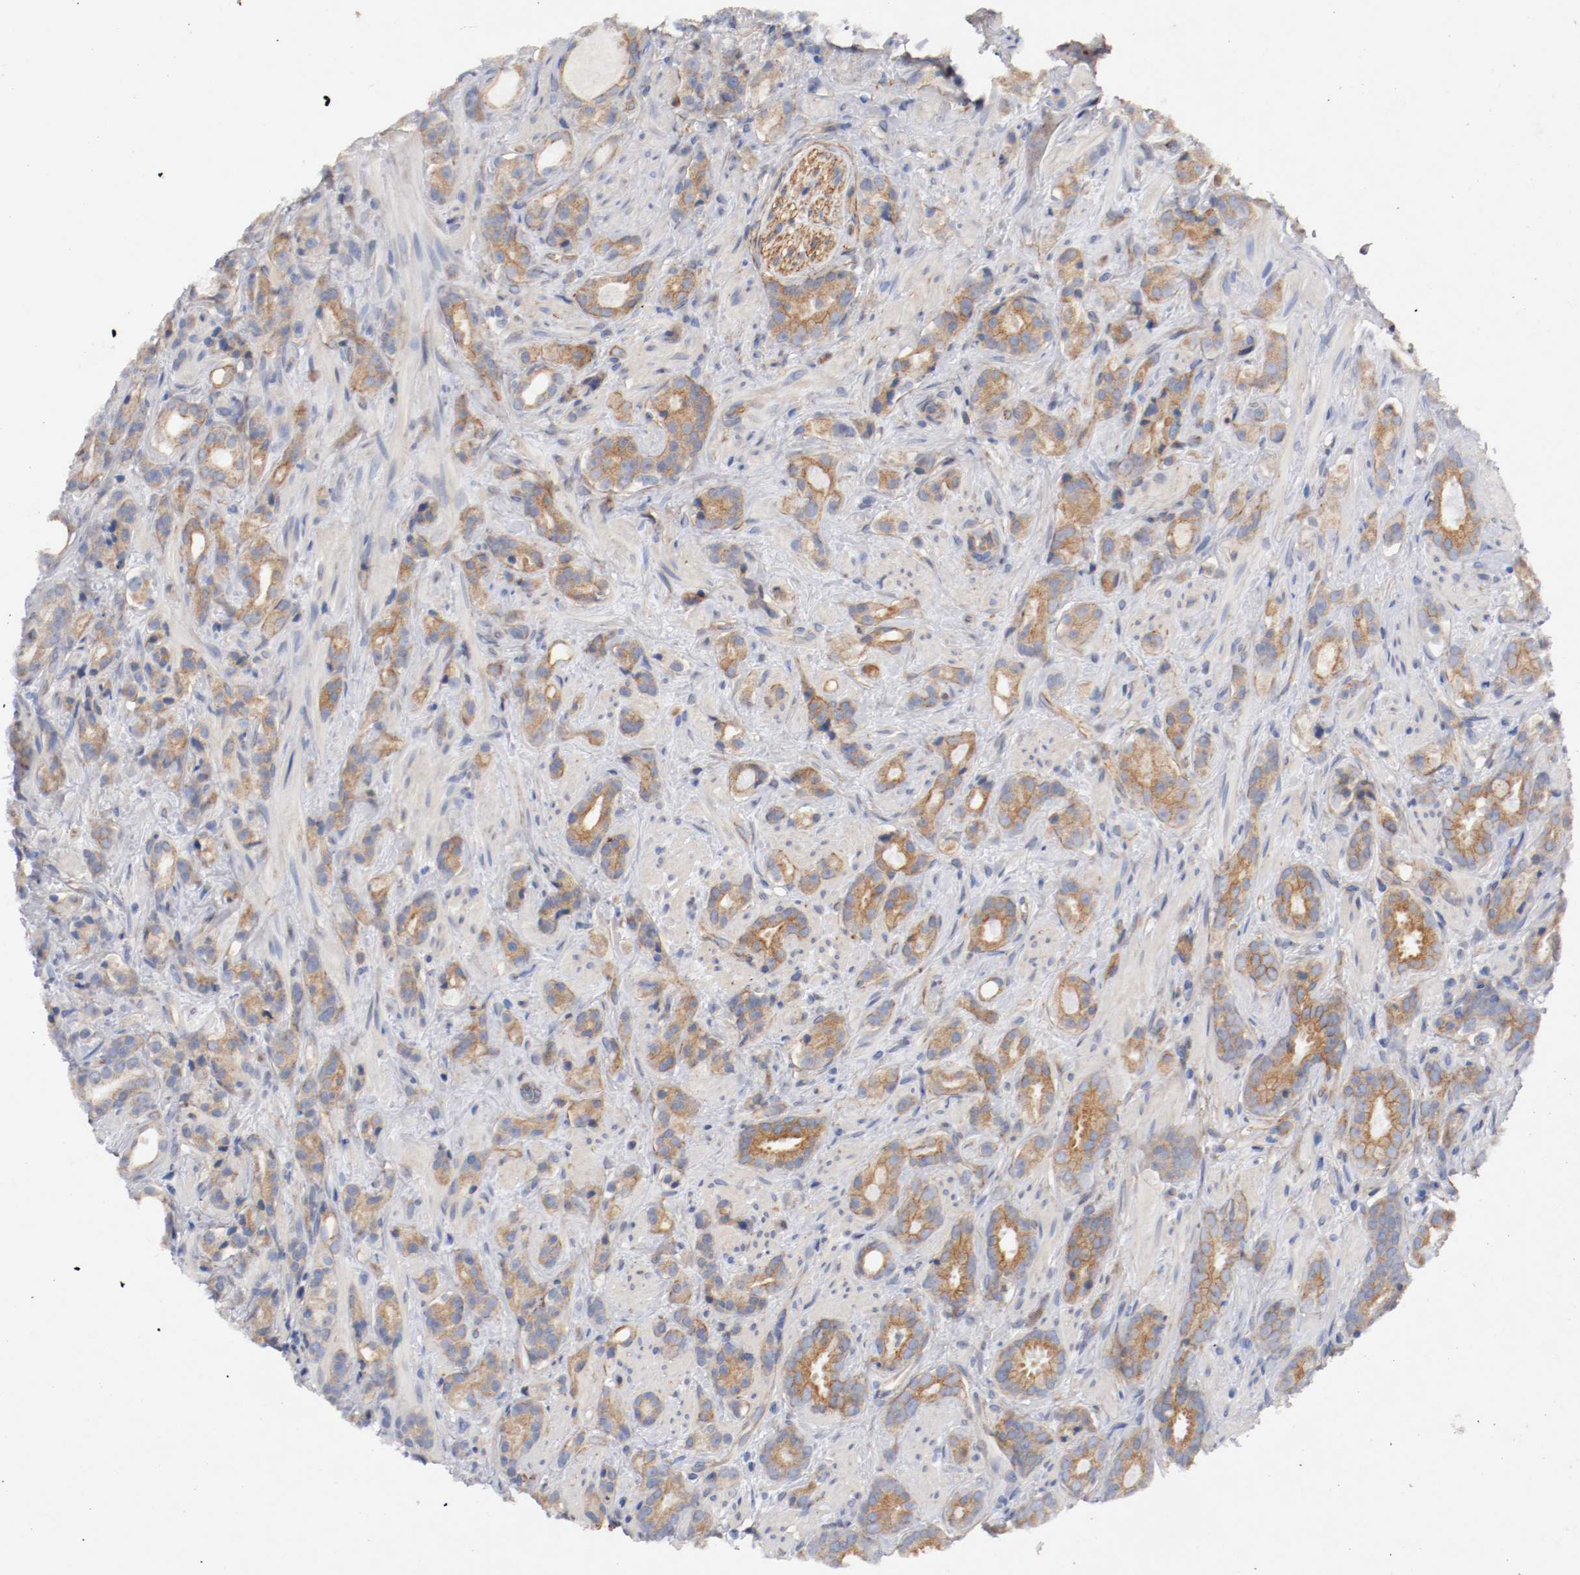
{"staining": {"intensity": "moderate", "quantity": ">75%", "location": "cytoplasmic/membranous"}, "tissue": "prostate cancer", "cell_type": "Tumor cells", "image_type": "cancer", "snomed": [{"axis": "morphology", "description": "Adenocarcinoma, Low grade"}, {"axis": "topography", "description": "Prostate"}], "caption": "The micrograph displays a brown stain indicating the presence of a protein in the cytoplasmic/membranous of tumor cells in prostate adenocarcinoma (low-grade).", "gene": "TYK2", "patient": {"sex": "male", "age": 57}}